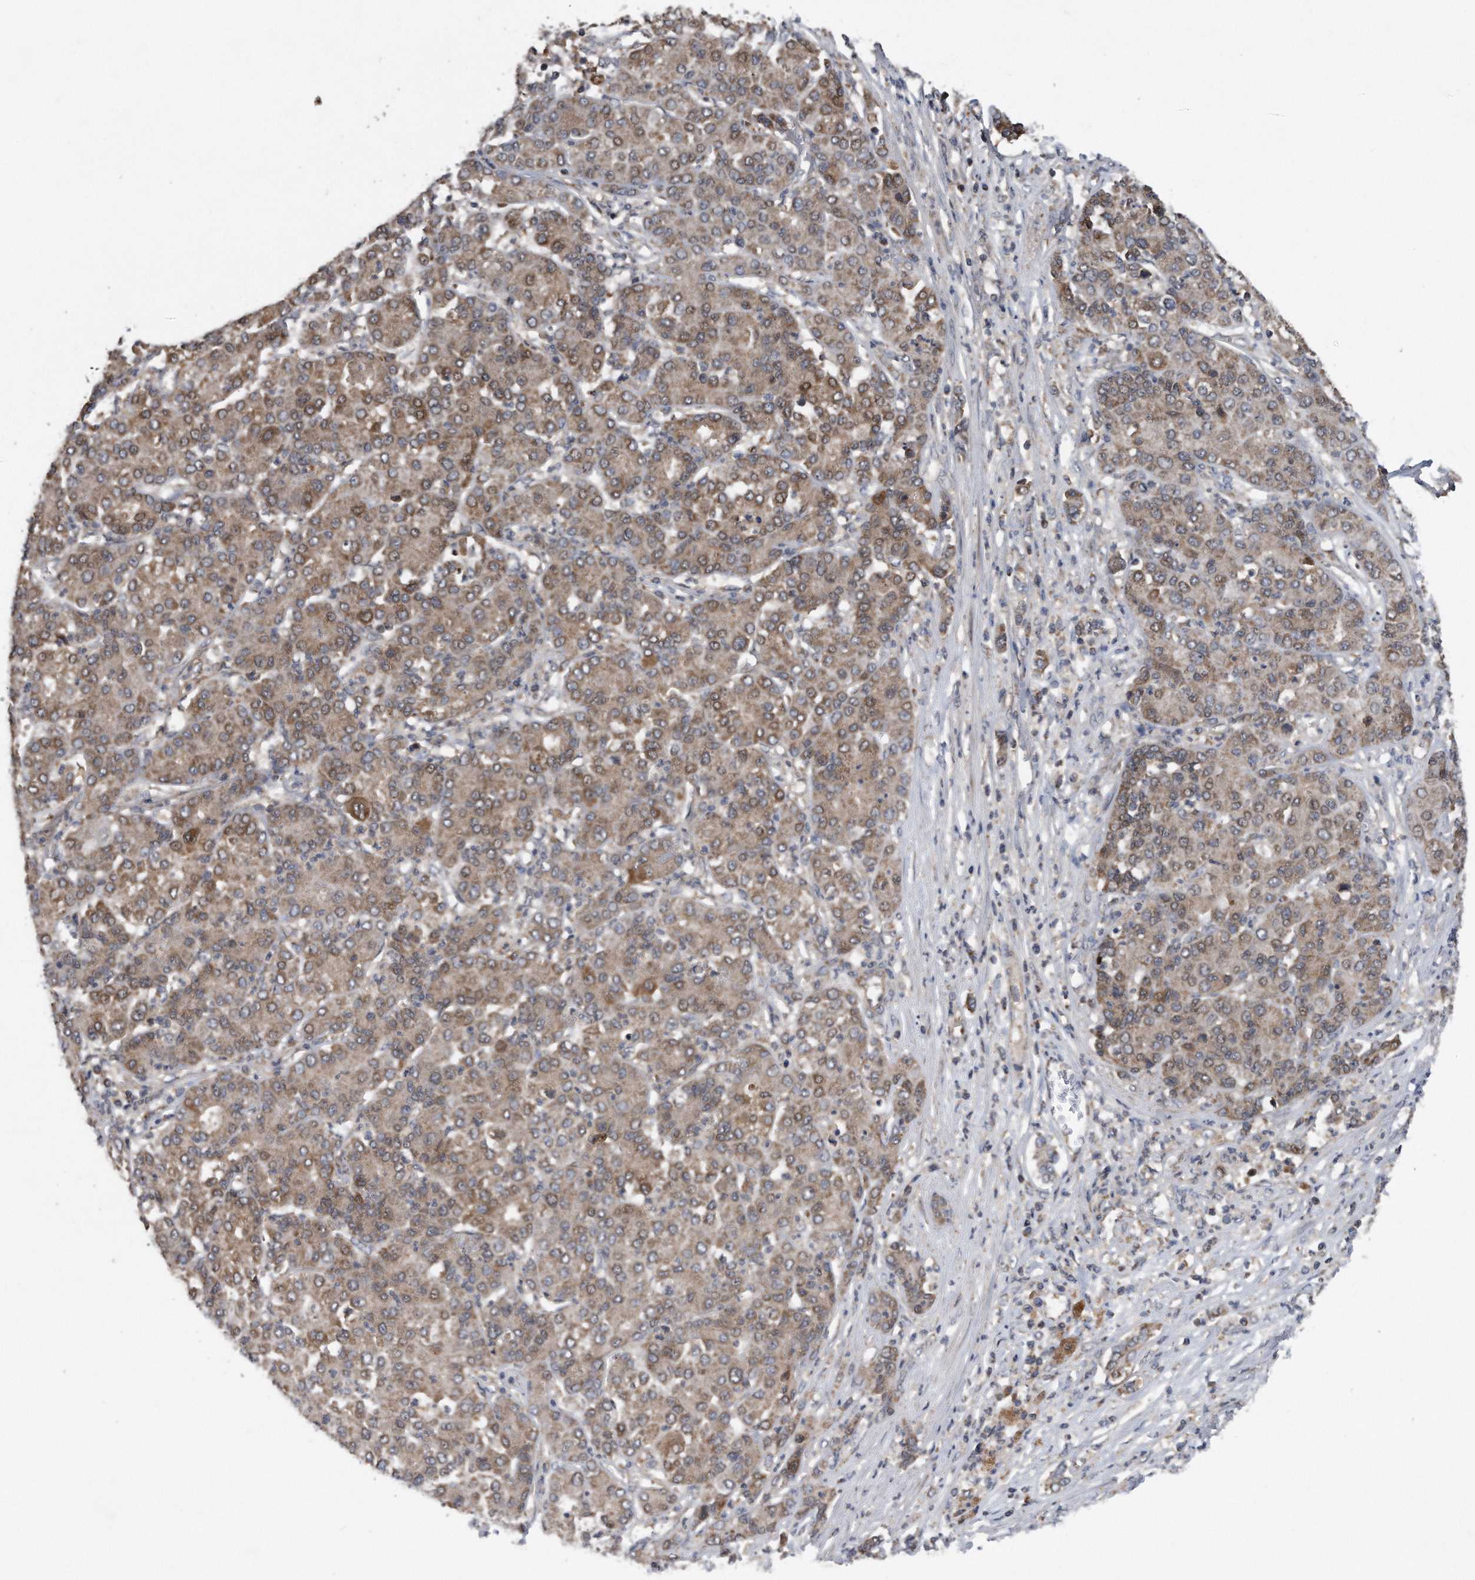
{"staining": {"intensity": "weak", "quantity": ">75%", "location": "cytoplasmic/membranous"}, "tissue": "liver cancer", "cell_type": "Tumor cells", "image_type": "cancer", "snomed": [{"axis": "morphology", "description": "Carcinoma, Hepatocellular, NOS"}, {"axis": "topography", "description": "Liver"}], "caption": "The immunohistochemical stain labels weak cytoplasmic/membranous expression in tumor cells of liver hepatocellular carcinoma tissue. The staining was performed using DAB, with brown indicating positive protein expression. Nuclei are stained blue with hematoxylin.", "gene": "ALPK2", "patient": {"sex": "male", "age": 65}}